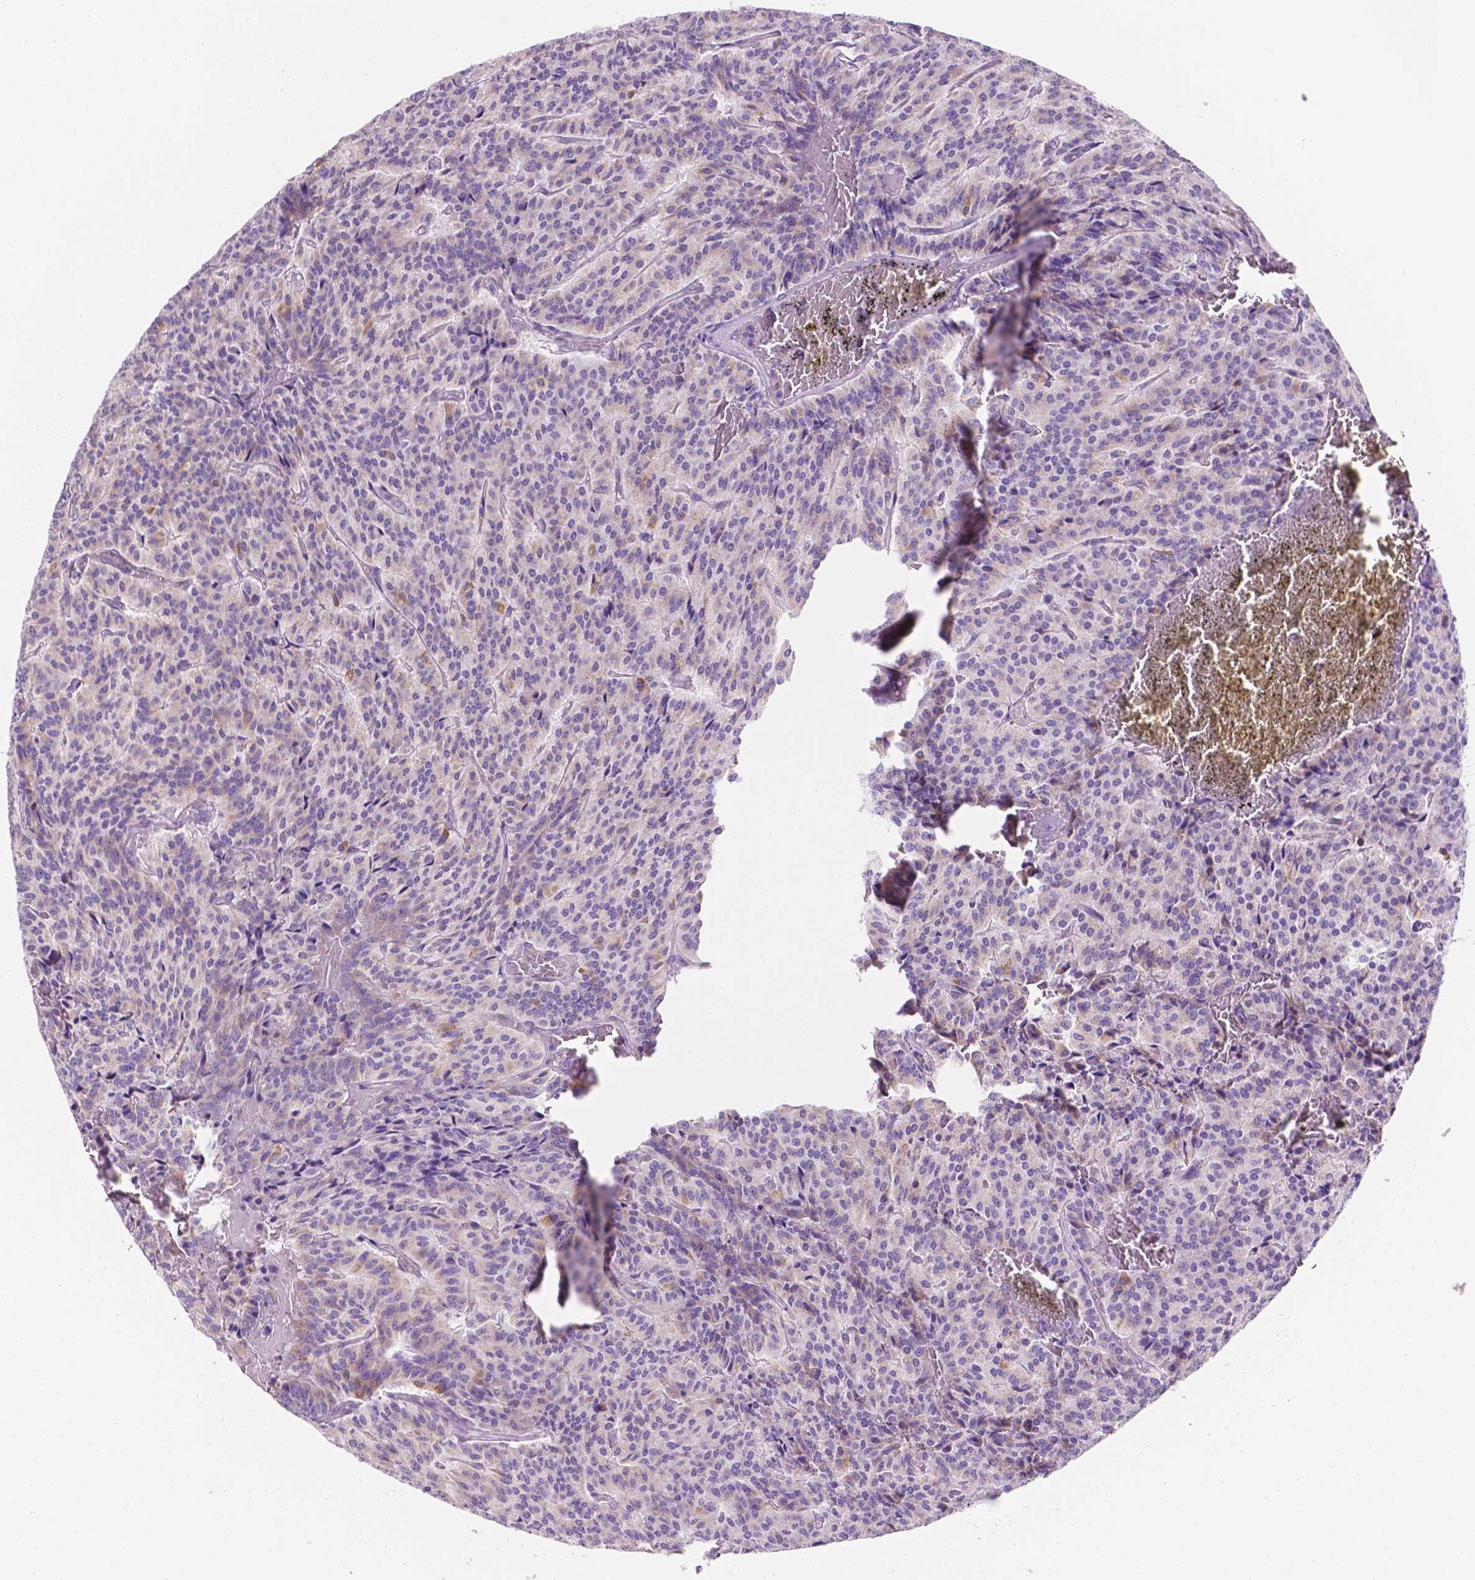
{"staining": {"intensity": "negative", "quantity": "none", "location": "none"}, "tissue": "carcinoid", "cell_type": "Tumor cells", "image_type": "cancer", "snomed": [{"axis": "morphology", "description": "Carcinoid, malignant, NOS"}, {"axis": "topography", "description": "Lung"}], "caption": "Immunohistochemical staining of human malignant carcinoid exhibits no significant positivity in tumor cells. (DAB (3,3'-diaminobenzidine) immunohistochemistry, high magnification).", "gene": "CEACAM7", "patient": {"sex": "male", "age": 70}}